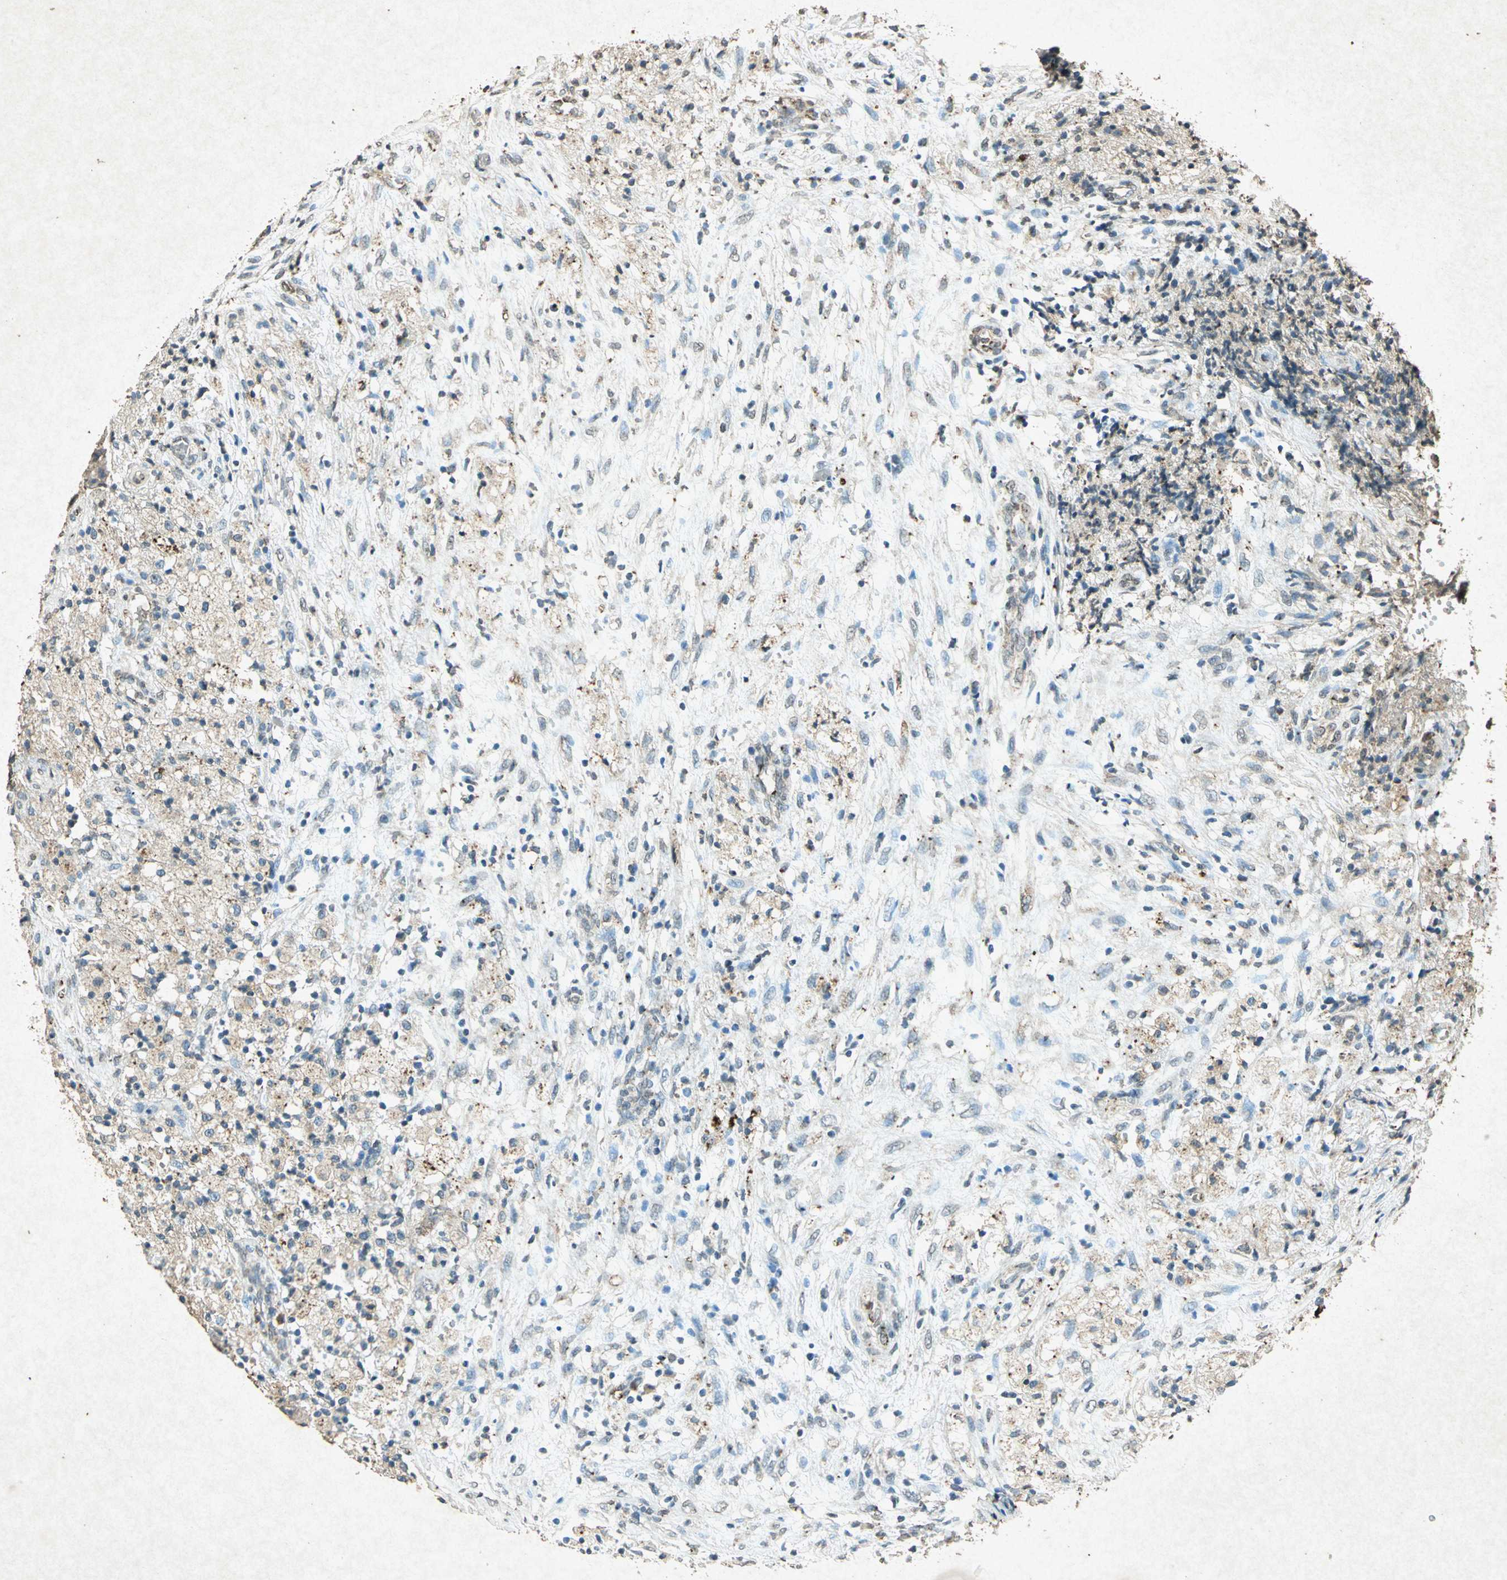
{"staining": {"intensity": "weak", "quantity": "25%-75%", "location": "cytoplasmic/membranous"}, "tissue": "ovarian cancer", "cell_type": "Tumor cells", "image_type": "cancer", "snomed": [{"axis": "morphology", "description": "Carcinoma, endometroid"}, {"axis": "topography", "description": "Ovary"}], "caption": "Immunohistochemical staining of endometroid carcinoma (ovarian) reveals weak cytoplasmic/membranous protein expression in about 25%-75% of tumor cells.", "gene": "PSEN1", "patient": {"sex": "female", "age": 42}}